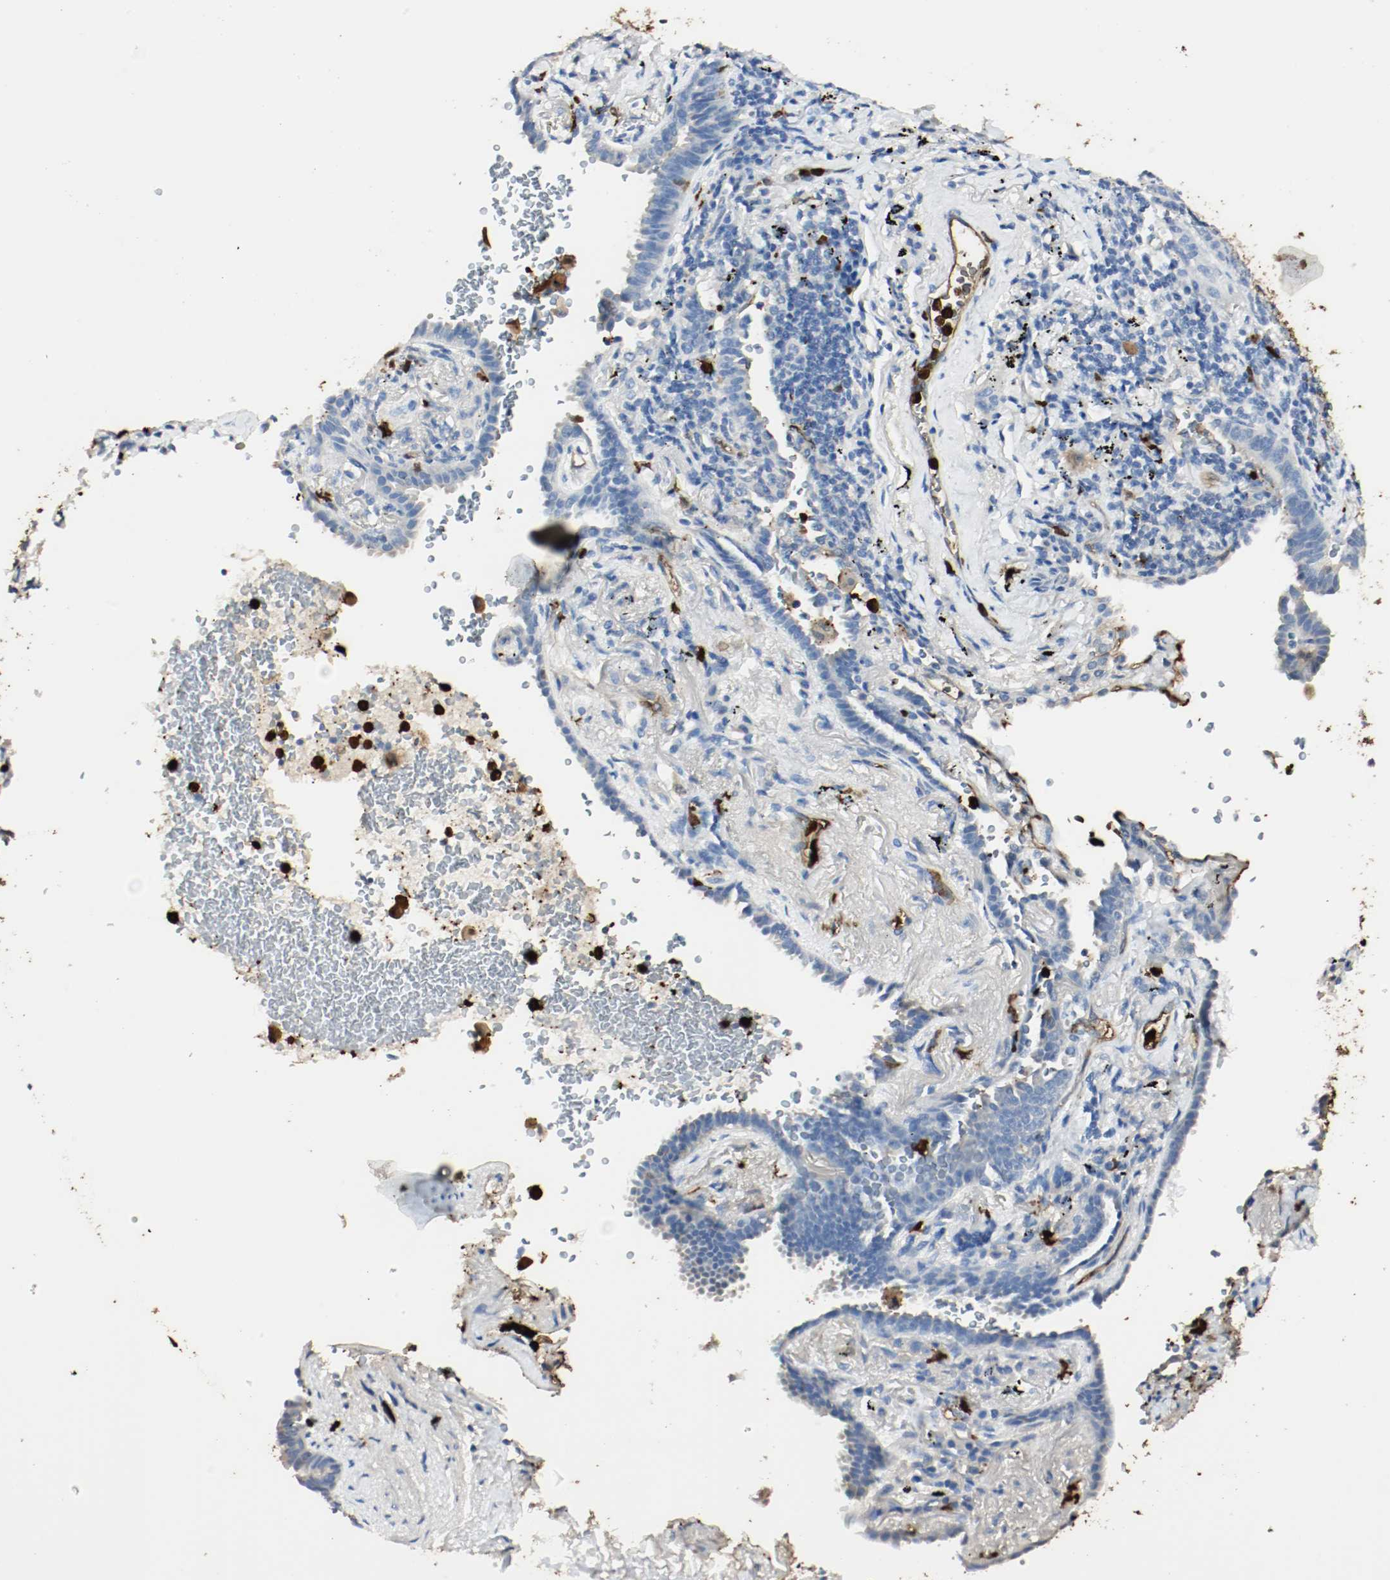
{"staining": {"intensity": "negative", "quantity": "none", "location": "none"}, "tissue": "lung cancer", "cell_type": "Tumor cells", "image_type": "cancer", "snomed": [{"axis": "morphology", "description": "Adenocarcinoma, NOS"}, {"axis": "topography", "description": "Lung"}], "caption": "A high-resolution image shows IHC staining of lung cancer, which exhibits no significant expression in tumor cells.", "gene": "S100A9", "patient": {"sex": "female", "age": 64}}